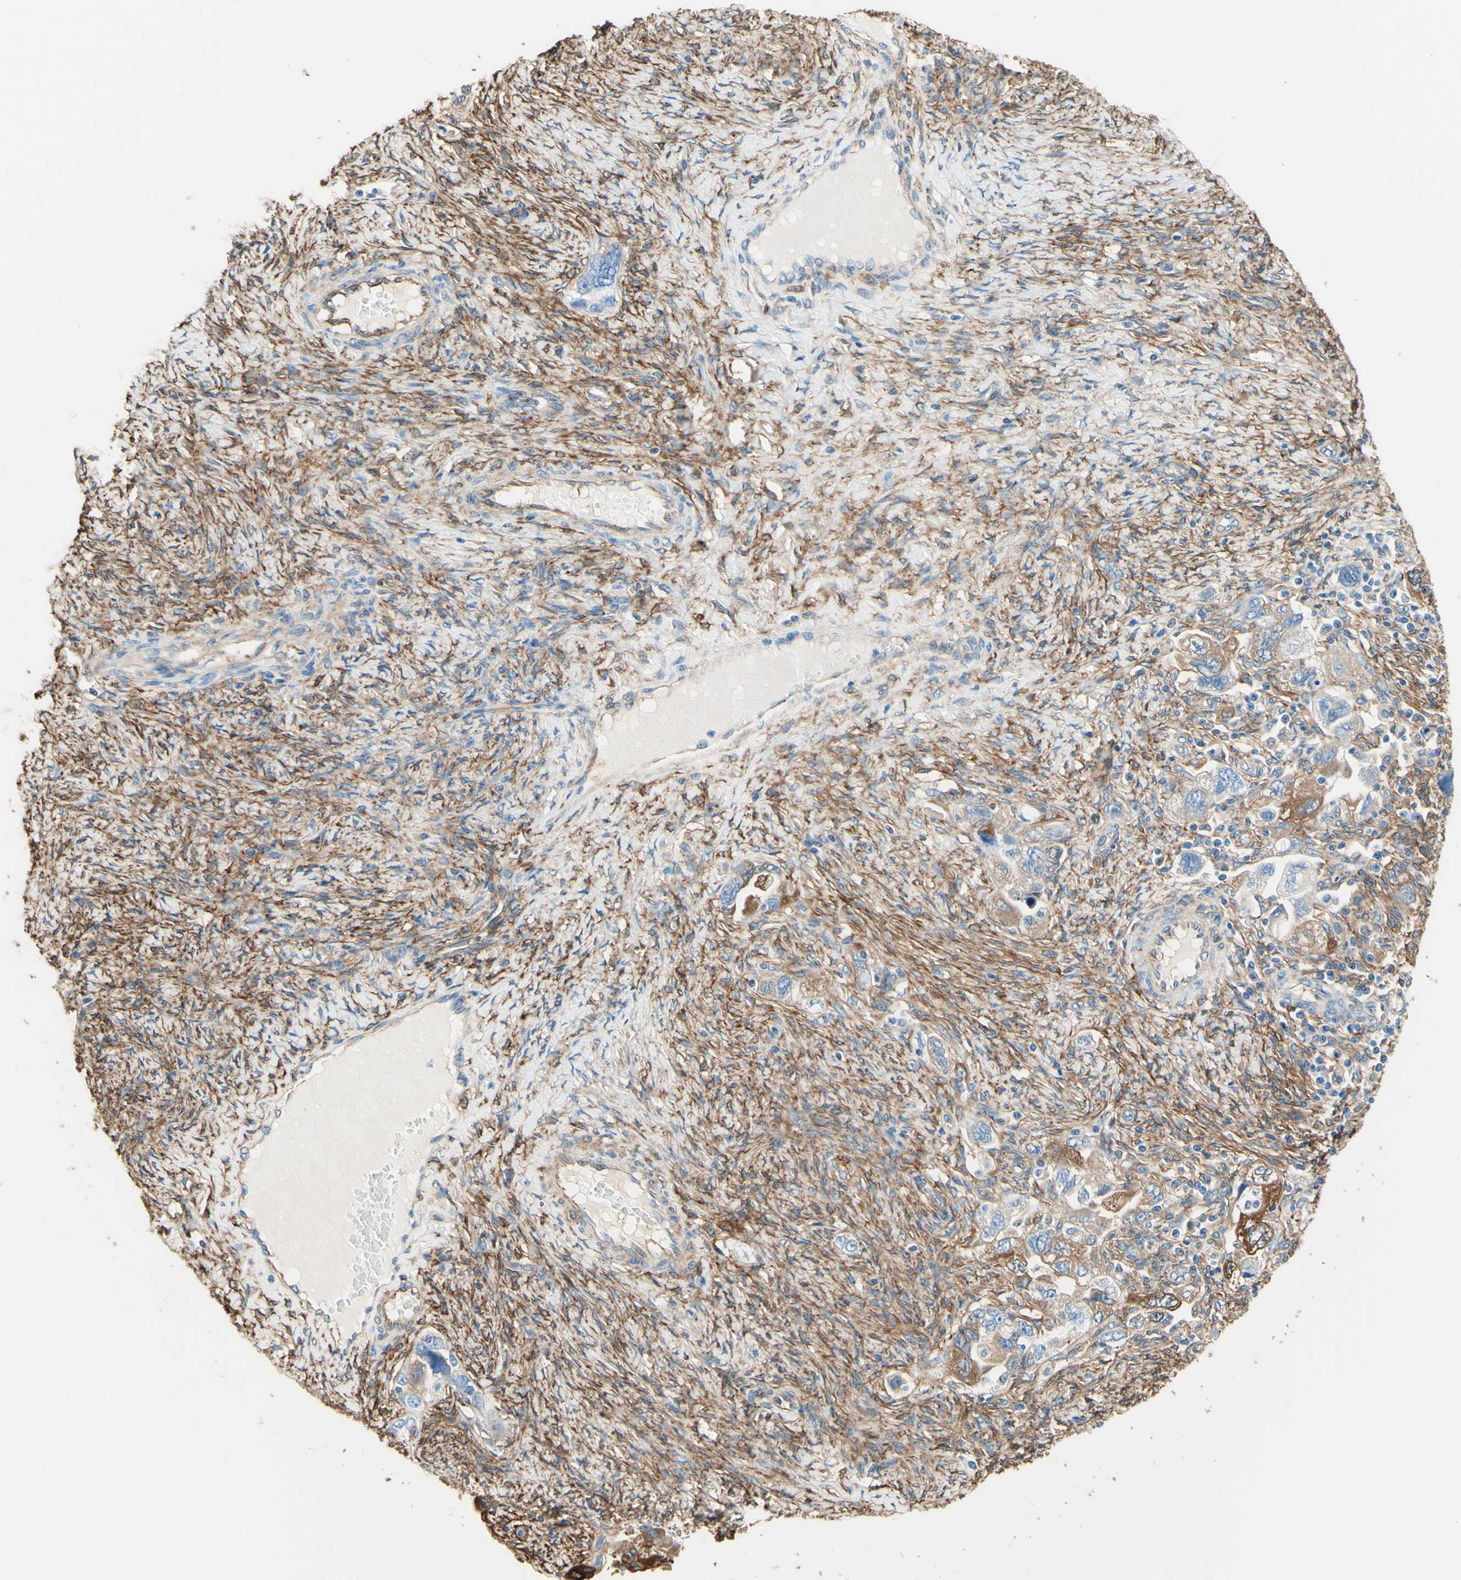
{"staining": {"intensity": "weak", "quantity": "25%-75%", "location": "cytoplasmic/membranous"}, "tissue": "ovarian cancer", "cell_type": "Tumor cells", "image_type": "cancer", "snomed": [{"axis": "morphology", "description": "Carcinoma, NOS"}, {"axis": "morphology", "description": "Cystadenocarcinoma, serous, NOS"}, {"axis": "topography", "description": "Ovary"}], "caption": "Ovarian cancer (carcinoma) stained with DAB immunohistochemistry reveals low levels of weak cytoplasmic/membranous positivity in approximately 25%-75% of tumor cells. (brown staining indicates protein expression, while blue staining denotes nuclei).", "gene": "DPYSL3", "patient": {"sex": "female", "age": 69}}